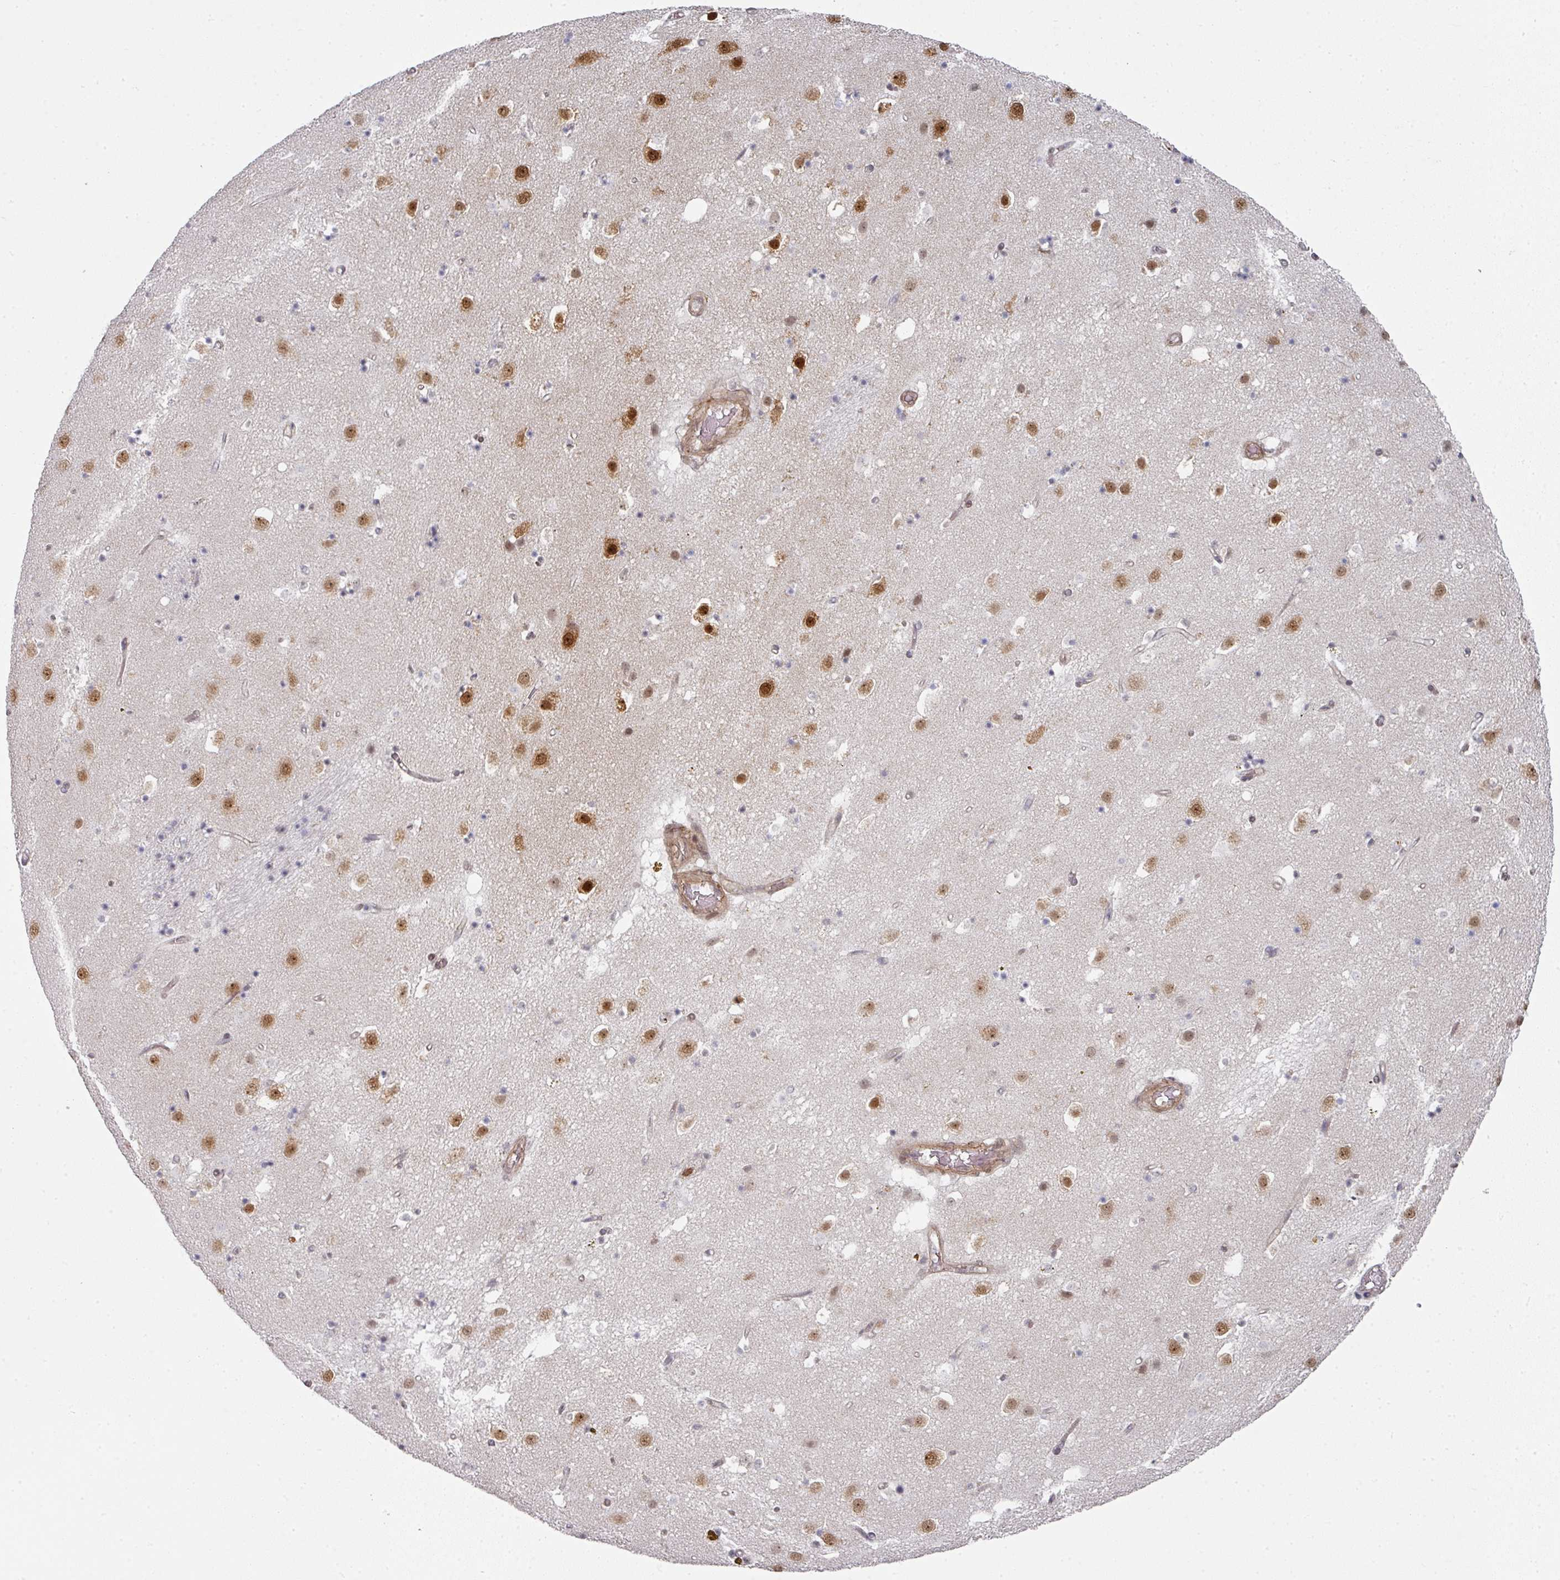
{"staining": {"intensity": "moderate", "quantity": "<25%", "location": "nuclear"}, "tissue": "caudate", "cell_type": "Glial cells", "image_type": "normal", "snomed": [{"axis": "morphology", "description": "Normal tissue, NOS"}, {"axis": "topography", "description": "Lateral ventricle wall"}], "caption": "This micrograph reveals normal caudate stained with immunohistochemistry to label a protein in brown. The nuclear of glial cells show moderate positivity for the protein. Nuclei are counter-stained blue.", "gene": "TMCC1", "patient": {"sex": "male", "age": 58}}